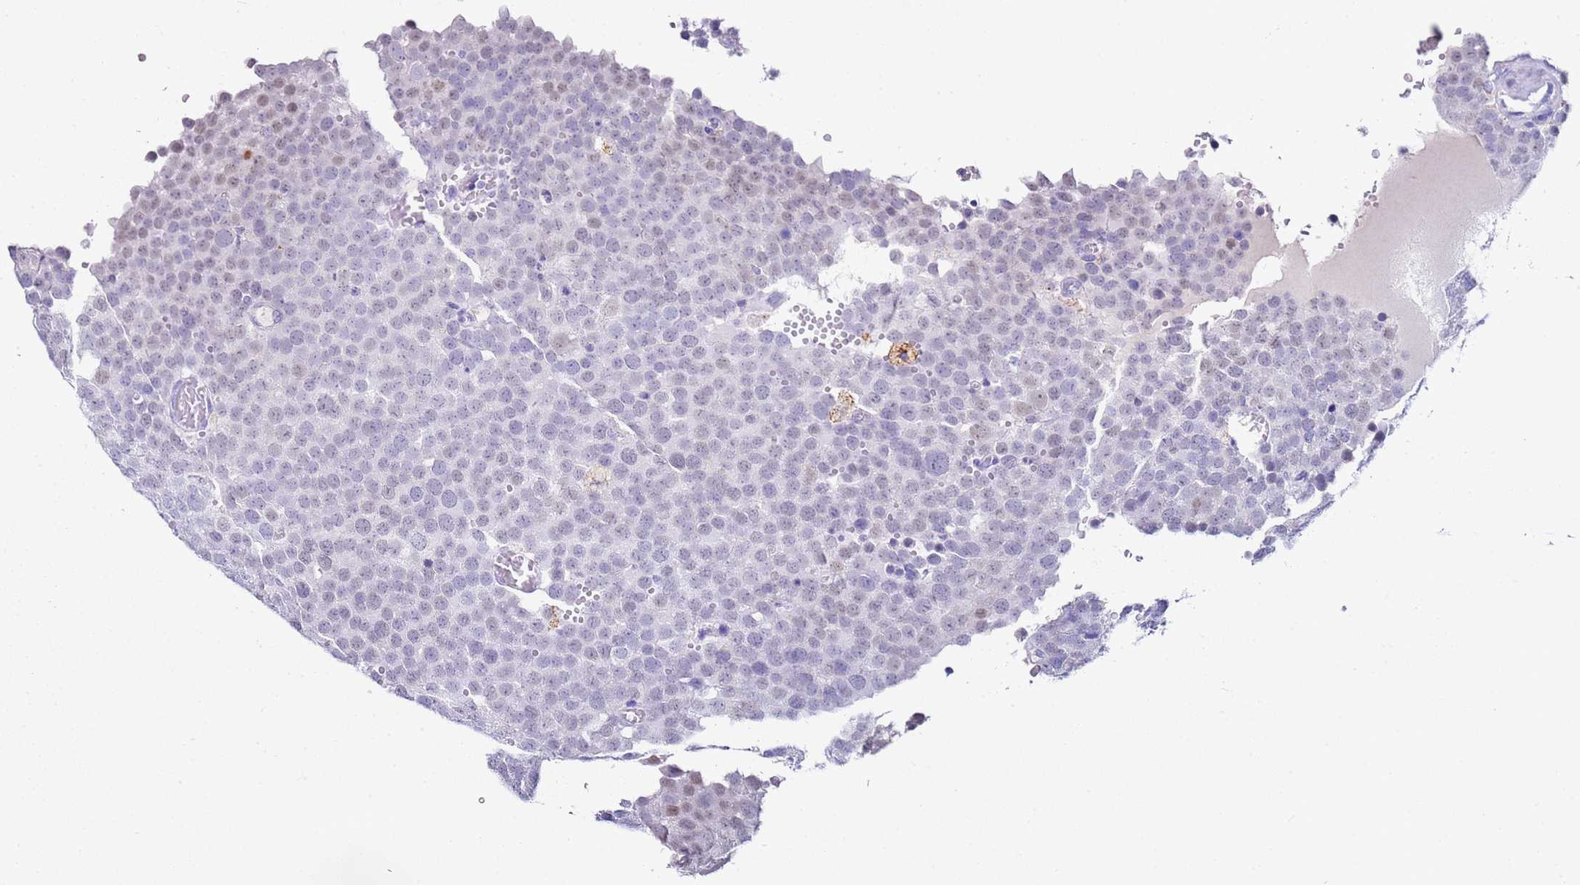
{"staining": {"intensity": "negative", "quantity": "none", "location": "none"}, "tissue": "testis cancer", "cell_type": "Tumor cells", "image_type": "cancer", "snomed": [{"axis": "morphology", "description": "Normal tissue, NOS"}, {"axis": "morphology", "description": "Seminoma, NOS"}, {"axis": "topography", "description": "Testis"}], "caption": "Tumor cells are negative for protein expression in human testis seminoma. Brightfield microscopy of IHC stained with DAB (3,3'-diaminobenzidine) (brown) and hematoxylin (blue), captured at high magnification.", "gene": "PTBP2", "patient": {"sex": "male", "age": 71}}